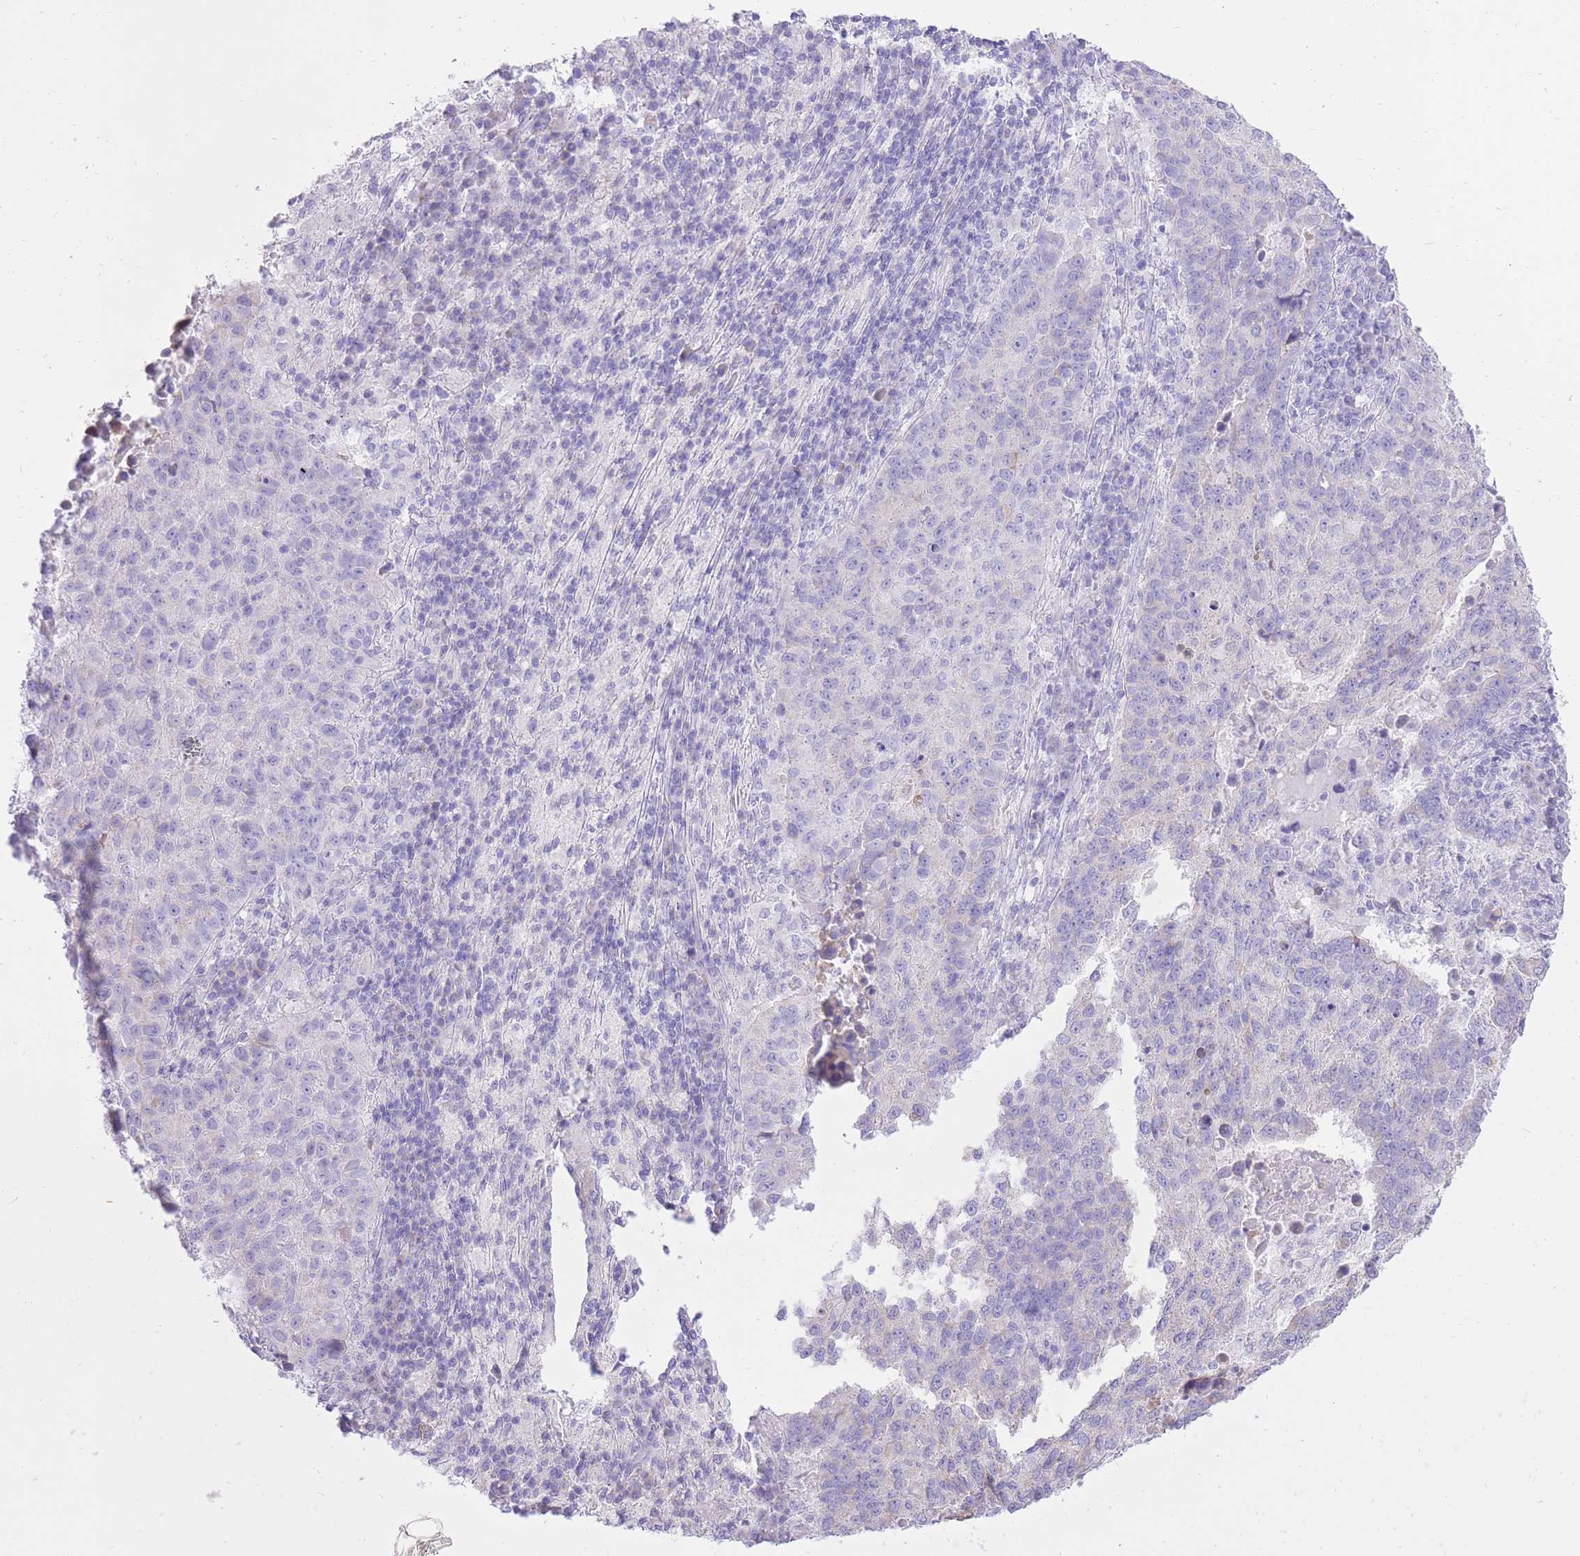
{"staining": {"intensity": "negative", "quantity": "none", "location": "none"}, "tissue": "lung cancer", "cell_type": "Tumor cells", "image_type": "cancer", "snomed": [{"axis": "morphology", "description": "Squamous cell carcinoma, NOS"}, {"axis": "topography", "description": "Lung"}], "caption": "DAB (3,3'-diaminobenzidine) immunohistochemical staining of human lung cancer (squamous cell carcinoma) reveals no significant positivity in tumor cells.", "gene": "SLC4A4", "patient": {"sex": "male", "age": 73}}